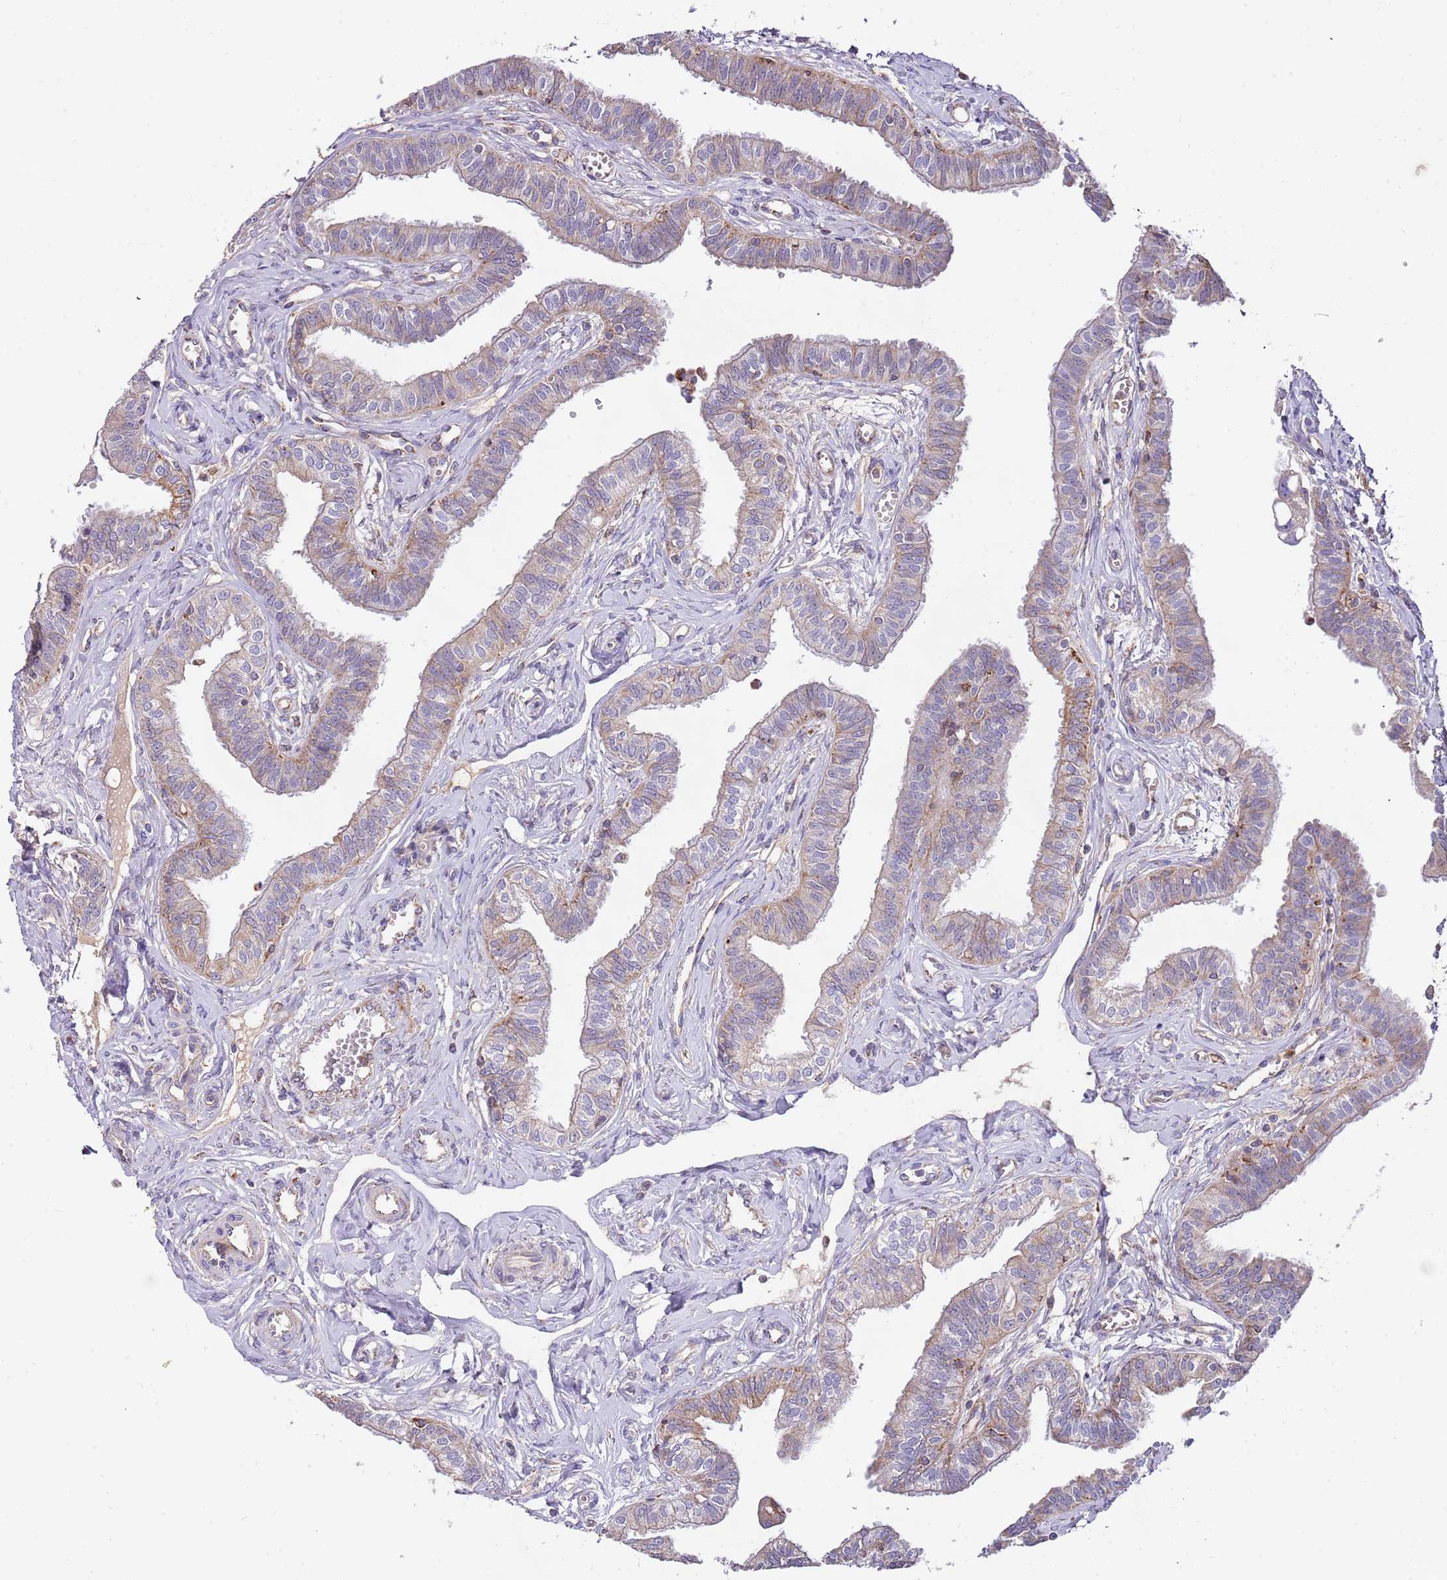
{"staining": {"intensity": "weak", "quantity": "<25%", "location": "cytoplasmic/membranous"}, "tissue": "fallopian tube", "cell_type": "Glandular cells", "image_type": "normal", "snomed": [{"axis": "morphology", "description": "Normal tissue, NOS"}, {"axis": "morphology", "description": "Carcinoma, NOS"}, {"axis": "topography", "description": "Fallopian tube"}, {"axis": "topography", "description": "Ovary"}], "caption": "DAB immunohistochemical staining of normal human fallopian tube reveals no significant staining in glandular cells. (DAB (3,3'-diaminobenzidine) IHC, high magnification).", "gene": "DOCK6", "patient": {"sex": "female", "age": 59}}